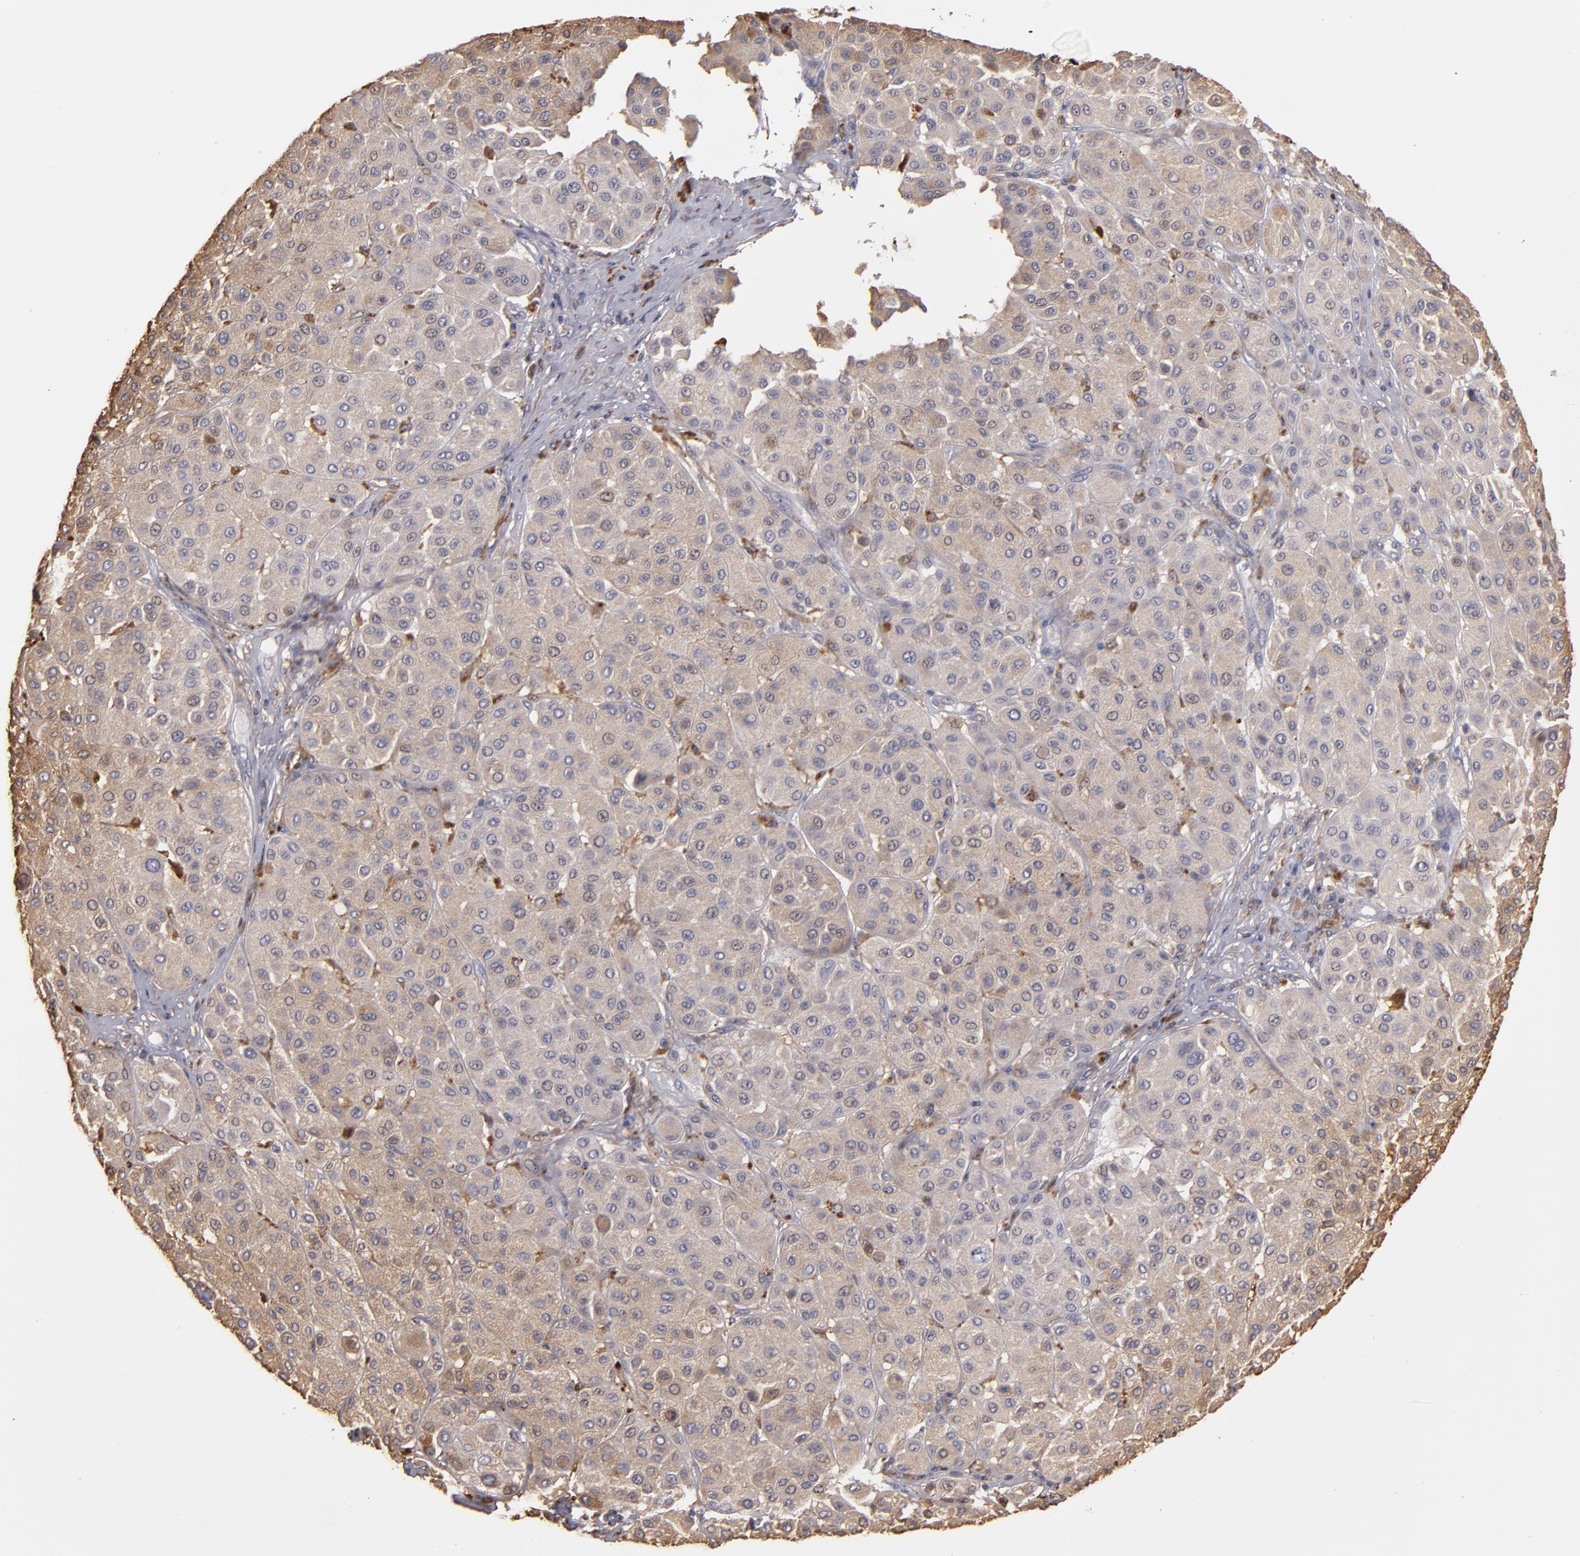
{"staining": {"intensity": "weak", "quantity": ">75%", "location": "cytoplasmic/membranous"}, "tissue": "melanoma", "cell_type": "Tumor cells", "image_type": "cancer", "snomed": [{"axis": "morphology", "description": "Normal tissue, NOS"}, {"axis": "morphology", "description": "Malignant melanoma, Metastatic site"}, {"axis": "topography", "description": "Skin"}], "caption": "A high-resolution histopathology image shows immunohistochemistry staining of malignant melanoma (metastatic site), which displays weak cytoplasmic/membranous expression in about >75% of tumor cells.", "gene": "TRAF1", "patient": {"sex": "male", "age": 41}}